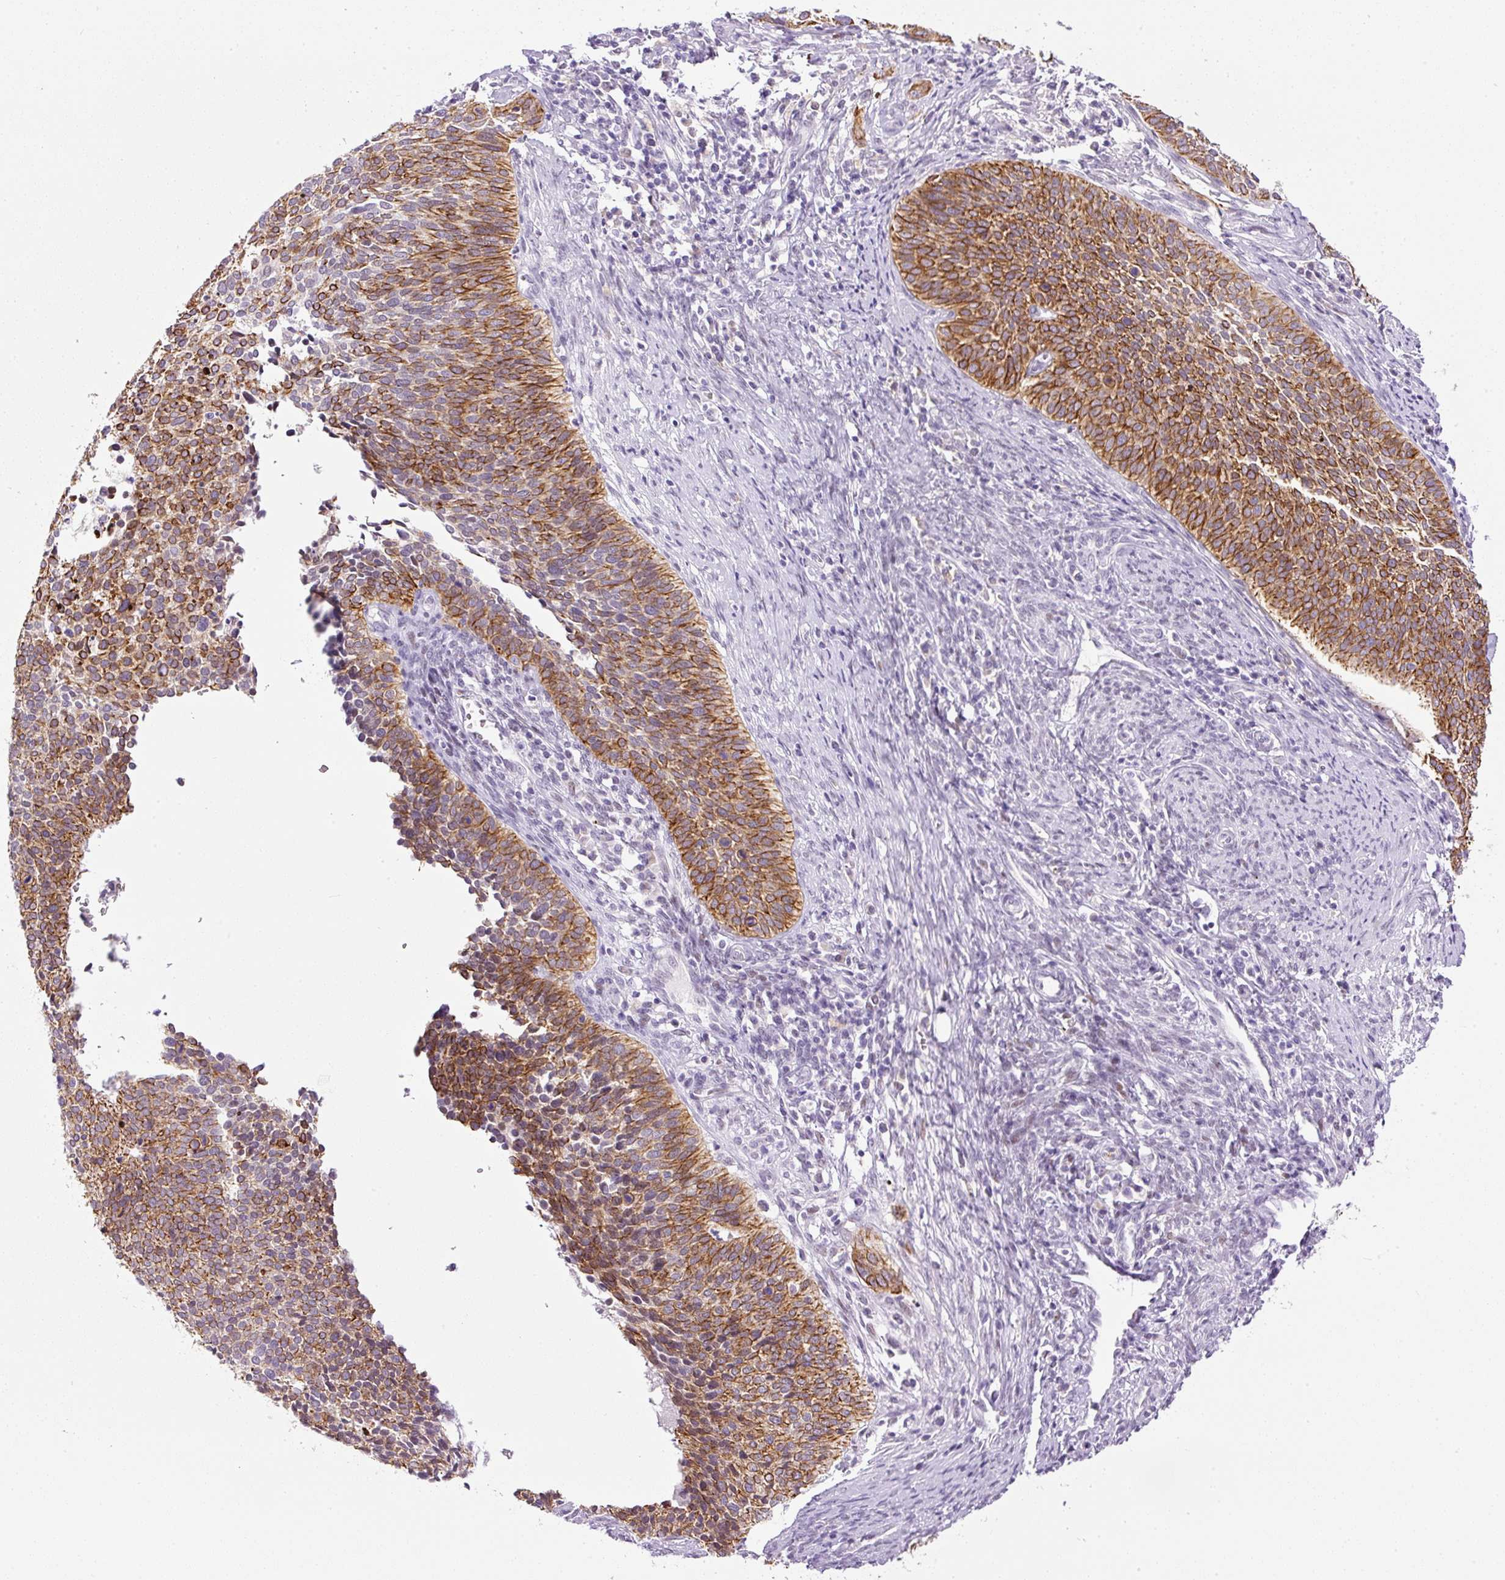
{"staining": {"intensity": "moderate", "quantity": "25%-75%", "location": "cytoplasmic/membranous"}, "tissue": "cervical cancer", "cell_type": "Tumor cells", "image_type": "cancer", "snomed": [{"axis": "morphology", "description": "Squamous cell carcinoma, NOS"}, {"axis": "topography", "description": "Cervix"}], "caption": "Brown immunohistochemical staining in human cervical cancer displays moderate cytoplasmic/membranous positivity in approximately 25%-75% of tumor cells.", "gene": "SRC", "patient": {"sex": "female", "age": 34}}